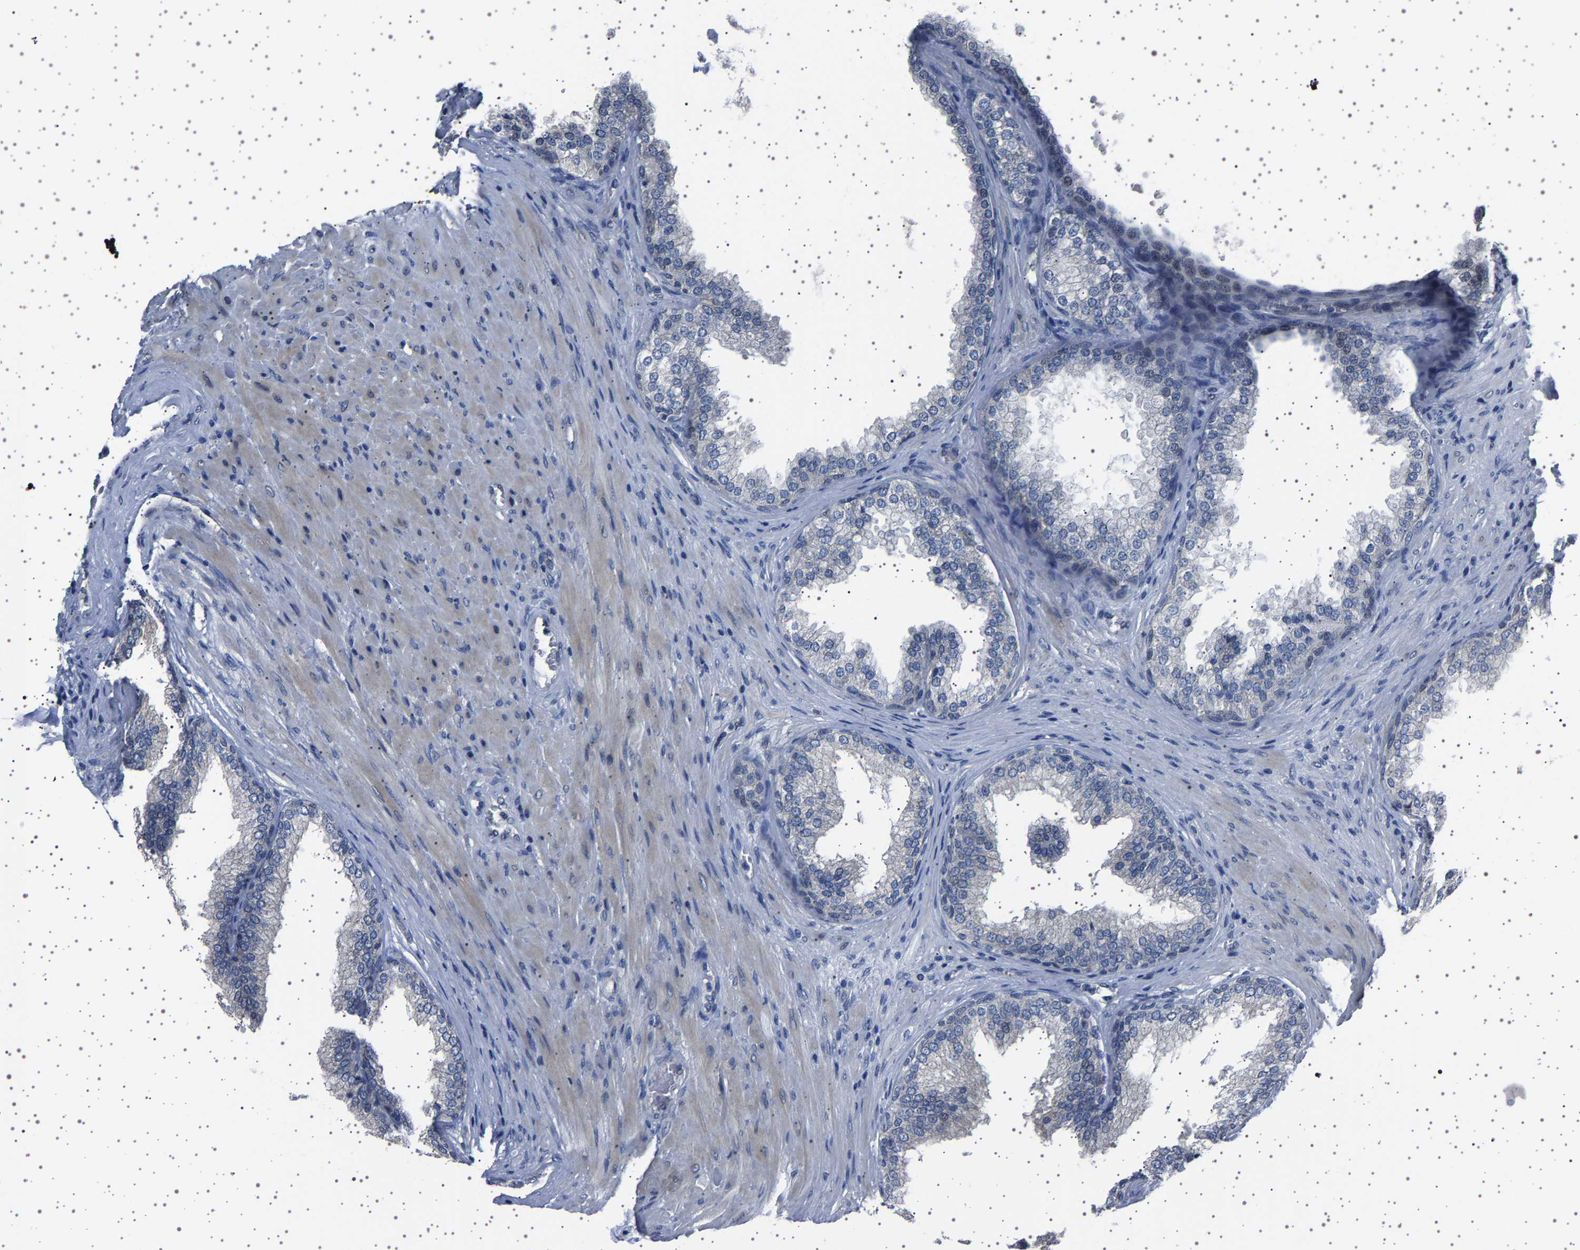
{"staining": {"intensity": "negative", "quantity": "none", "location": "none"}, "tissue": "prostate", "cell_type": "Glandular cells", "image_type": "normal", "snomed": [{"axis": "morphology", "description": "Normal tissue, NOS"}, {"axis": "topography", "description": "Prostate"}], "caption": "IHC of normal prostate demonstrates no positivity in glandular cells.", "gene": "IL10RB", "patient": {"sex": "male", "age": 76}}